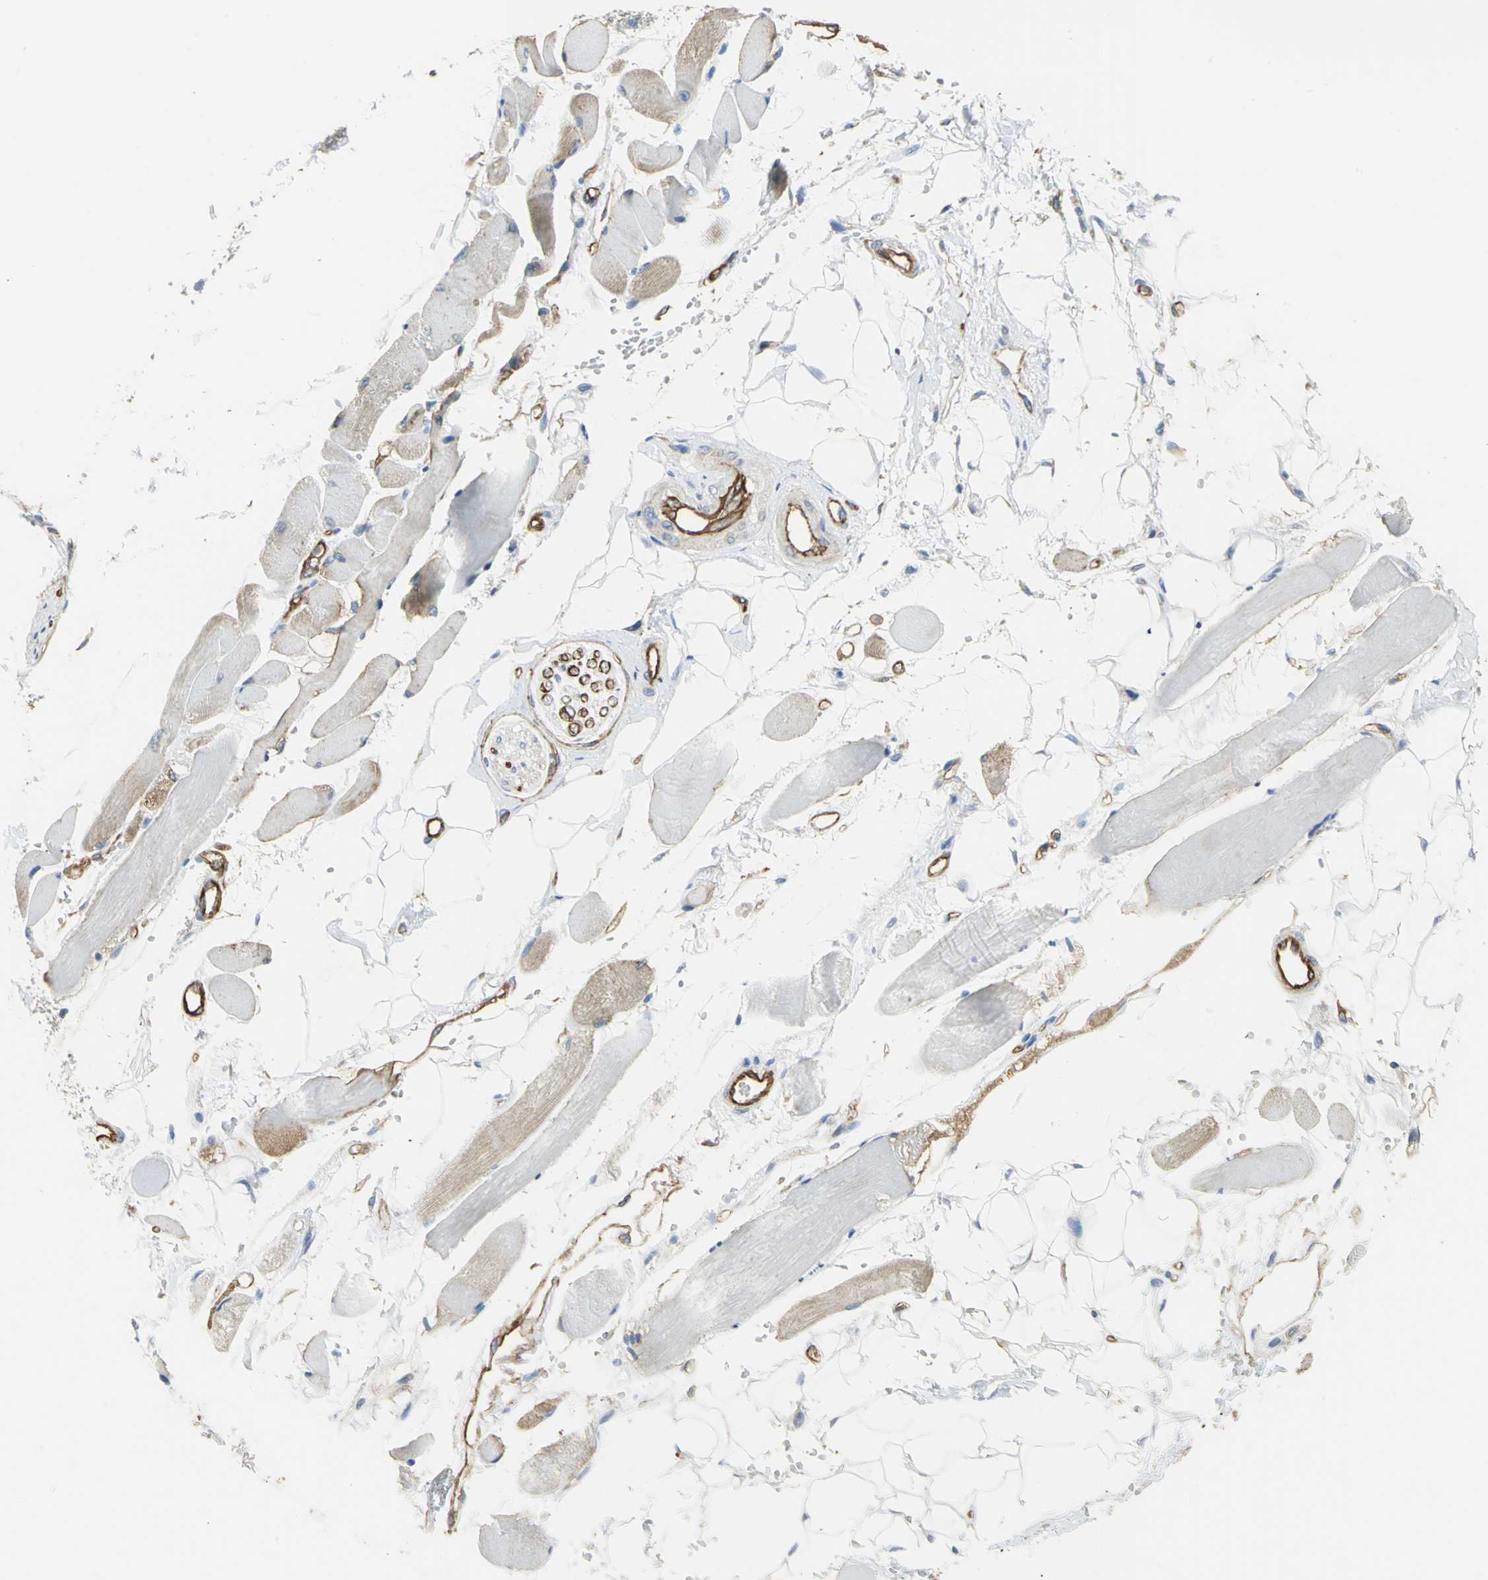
{"staining": {"intensity": "weak", "quantity": ">75%", "location": "cytoplasmic/membranous"}, "tissue": "skeletal muscle", "cell_type": "Myocytes", "image_type": "normal", "snomed": [{"axis": "morphology", "description": "Normal tissue, NOS"}, {"axis": "topography", "description": "Skeletal muscle"}, {"axis": "topography", "description": "Peripheral nerve tissue"}], "caption": "Weak cytoplasmic/membranous positivity for a protein is present in approximately >75% of myocytes of normal skeletal muscle using immunohistochemistry.", "gene": "FLNB", "patient": {"sex": "female", "age": 84}}